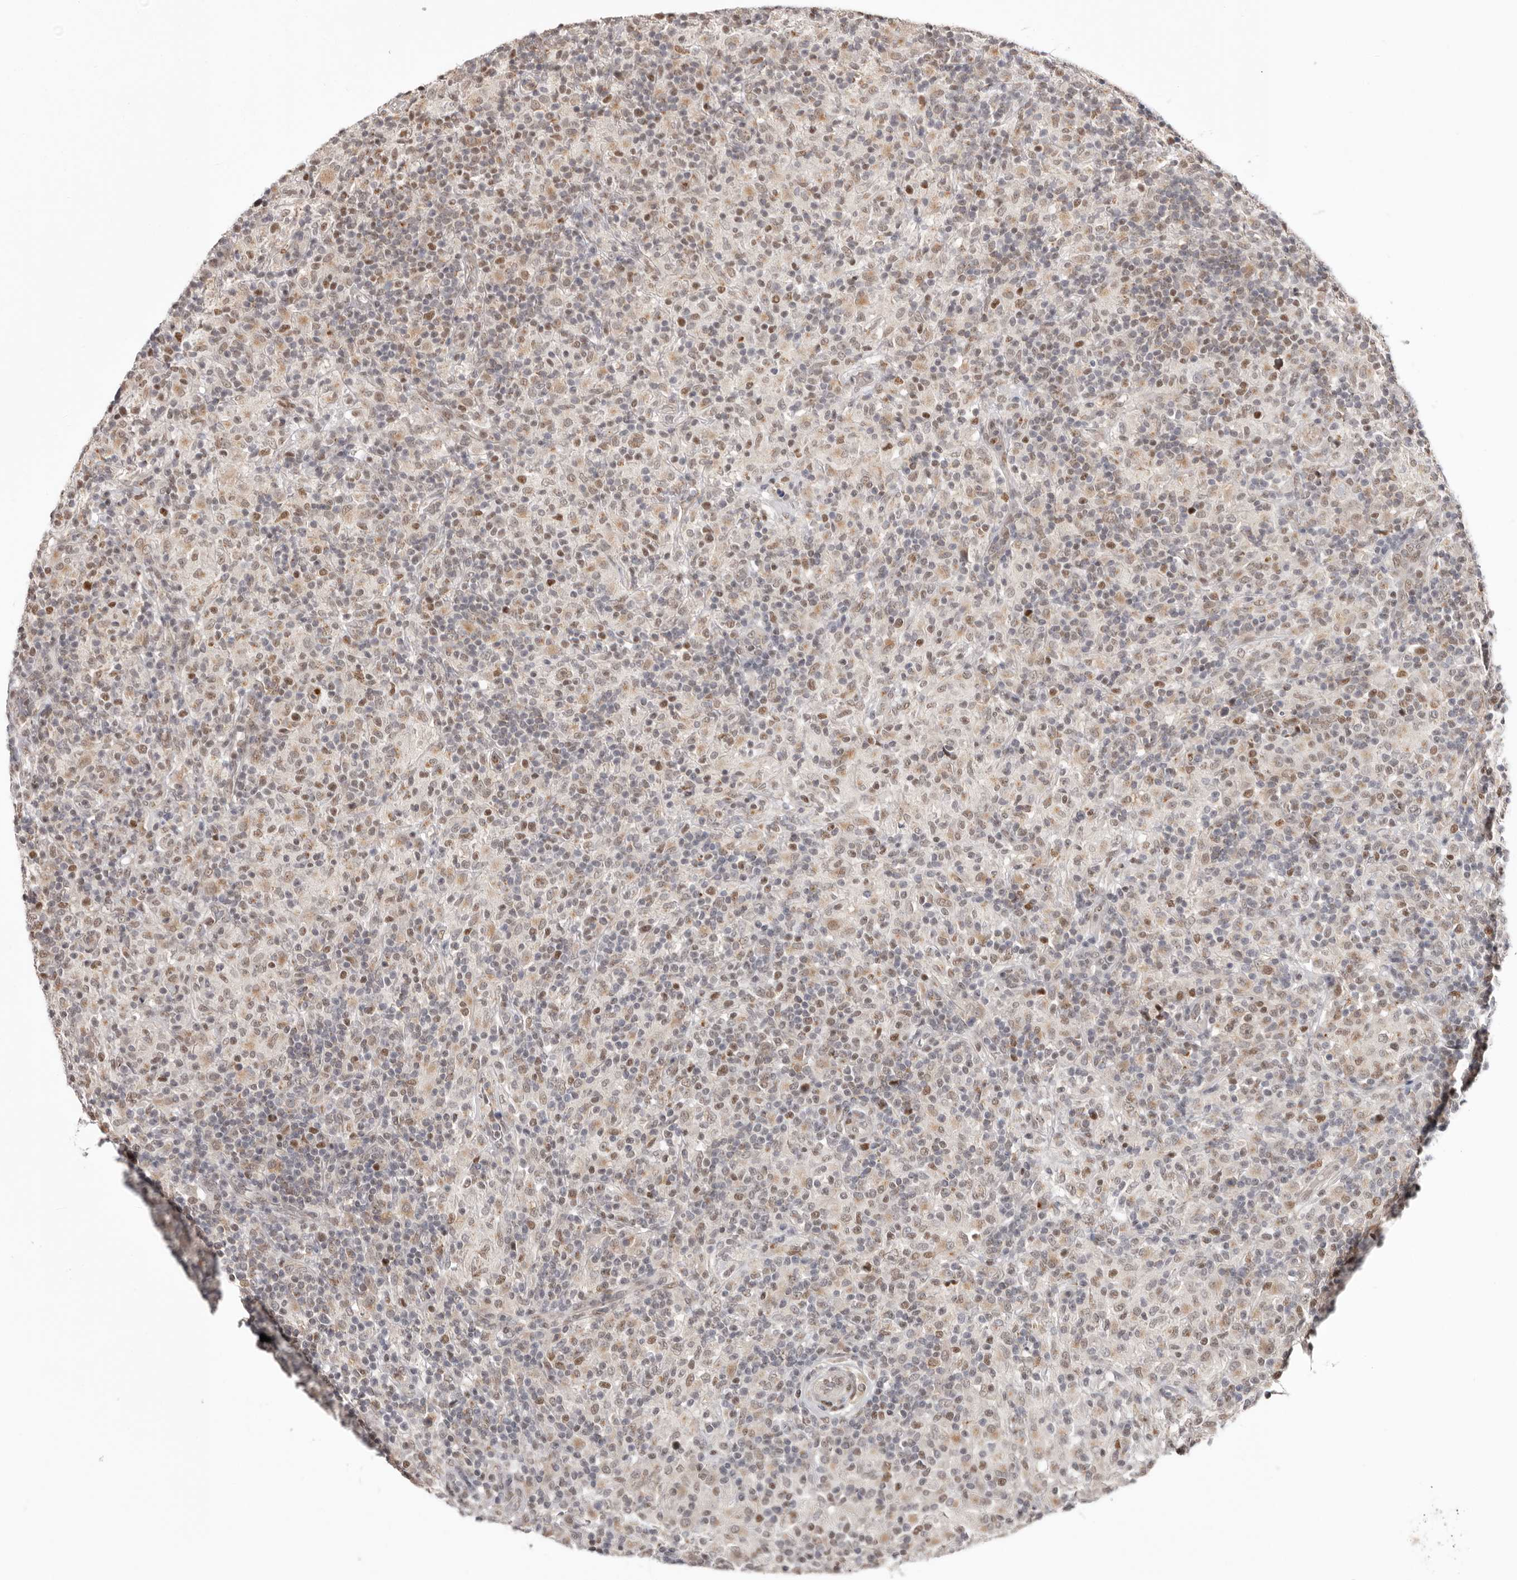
{"staining": {"intensity": "weak", "quantity": ">75%", "location": "nuclear"}, "tissue": "lymphoma", "cell_type": "Tumor cells", "image_type": "cancer", "snomed": [{"axis": "morphology", "description": "Hodgkin's disease, NOS"}, {"axis": "topography", "description": "Lymph node"}], "caption": "Immunohistochemistry (IHC) image of neoplastic tissue: lymphoma stained using immunohistochemistry reveals low levels of weak protein expression localized specifically in the nuclear of tumor cells, appearing as a nuclear brown color.", "gene": "SMAD7", "patient": {"sex": "male", "age": 70}}